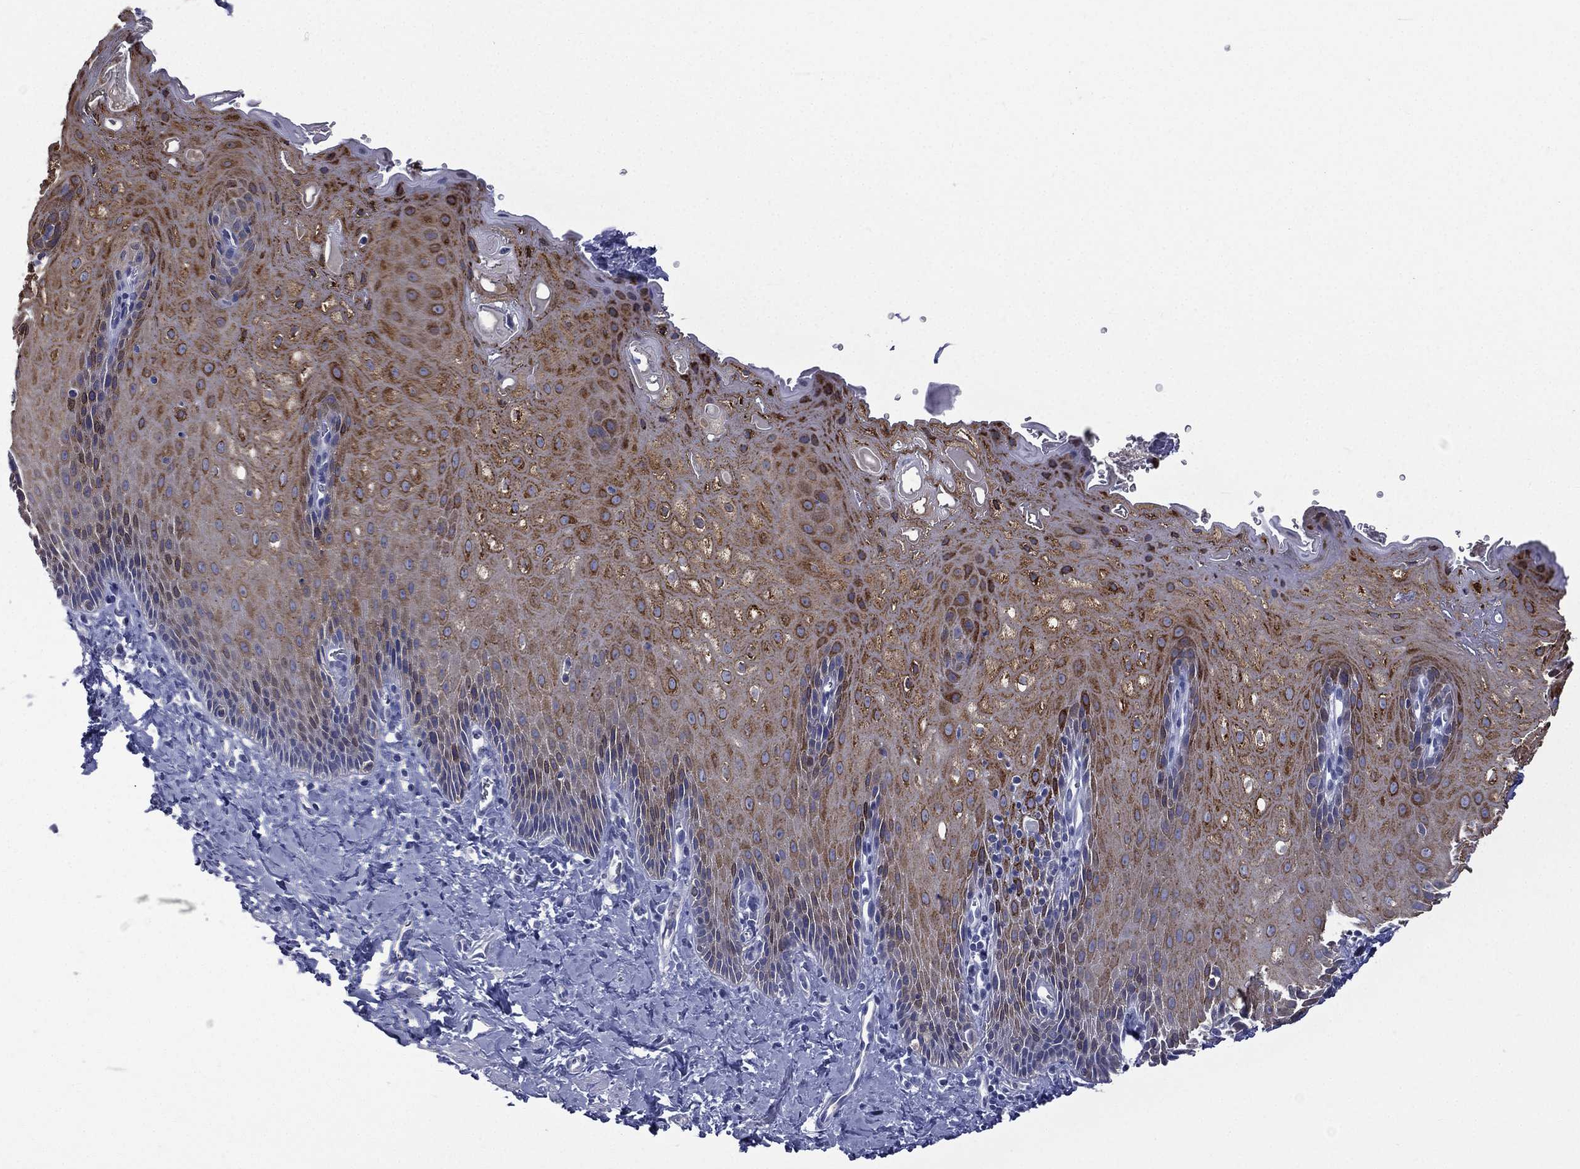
{"staining": {"intensity": "moderate", "quantity": "25%-75%", "location": "cytoplasmic/membranous"}, "tissue": "esophagus", "cell_type": "Squamous epithelial cells", "image_type": "normal", "snomed": [{"axis": "morphology", "description": "Normal tissue, NOS"}, {"axis": "topography", "description": "Esophagus"}], "caption": "Immunohistochemical staining of benign esophagus exhibits moderate cytoplasmic/membranous protein staining in about 25%-75% of squamous epithelial cells.", "gene": "CES2", "patient": {"sex": "male", "age": 64}}